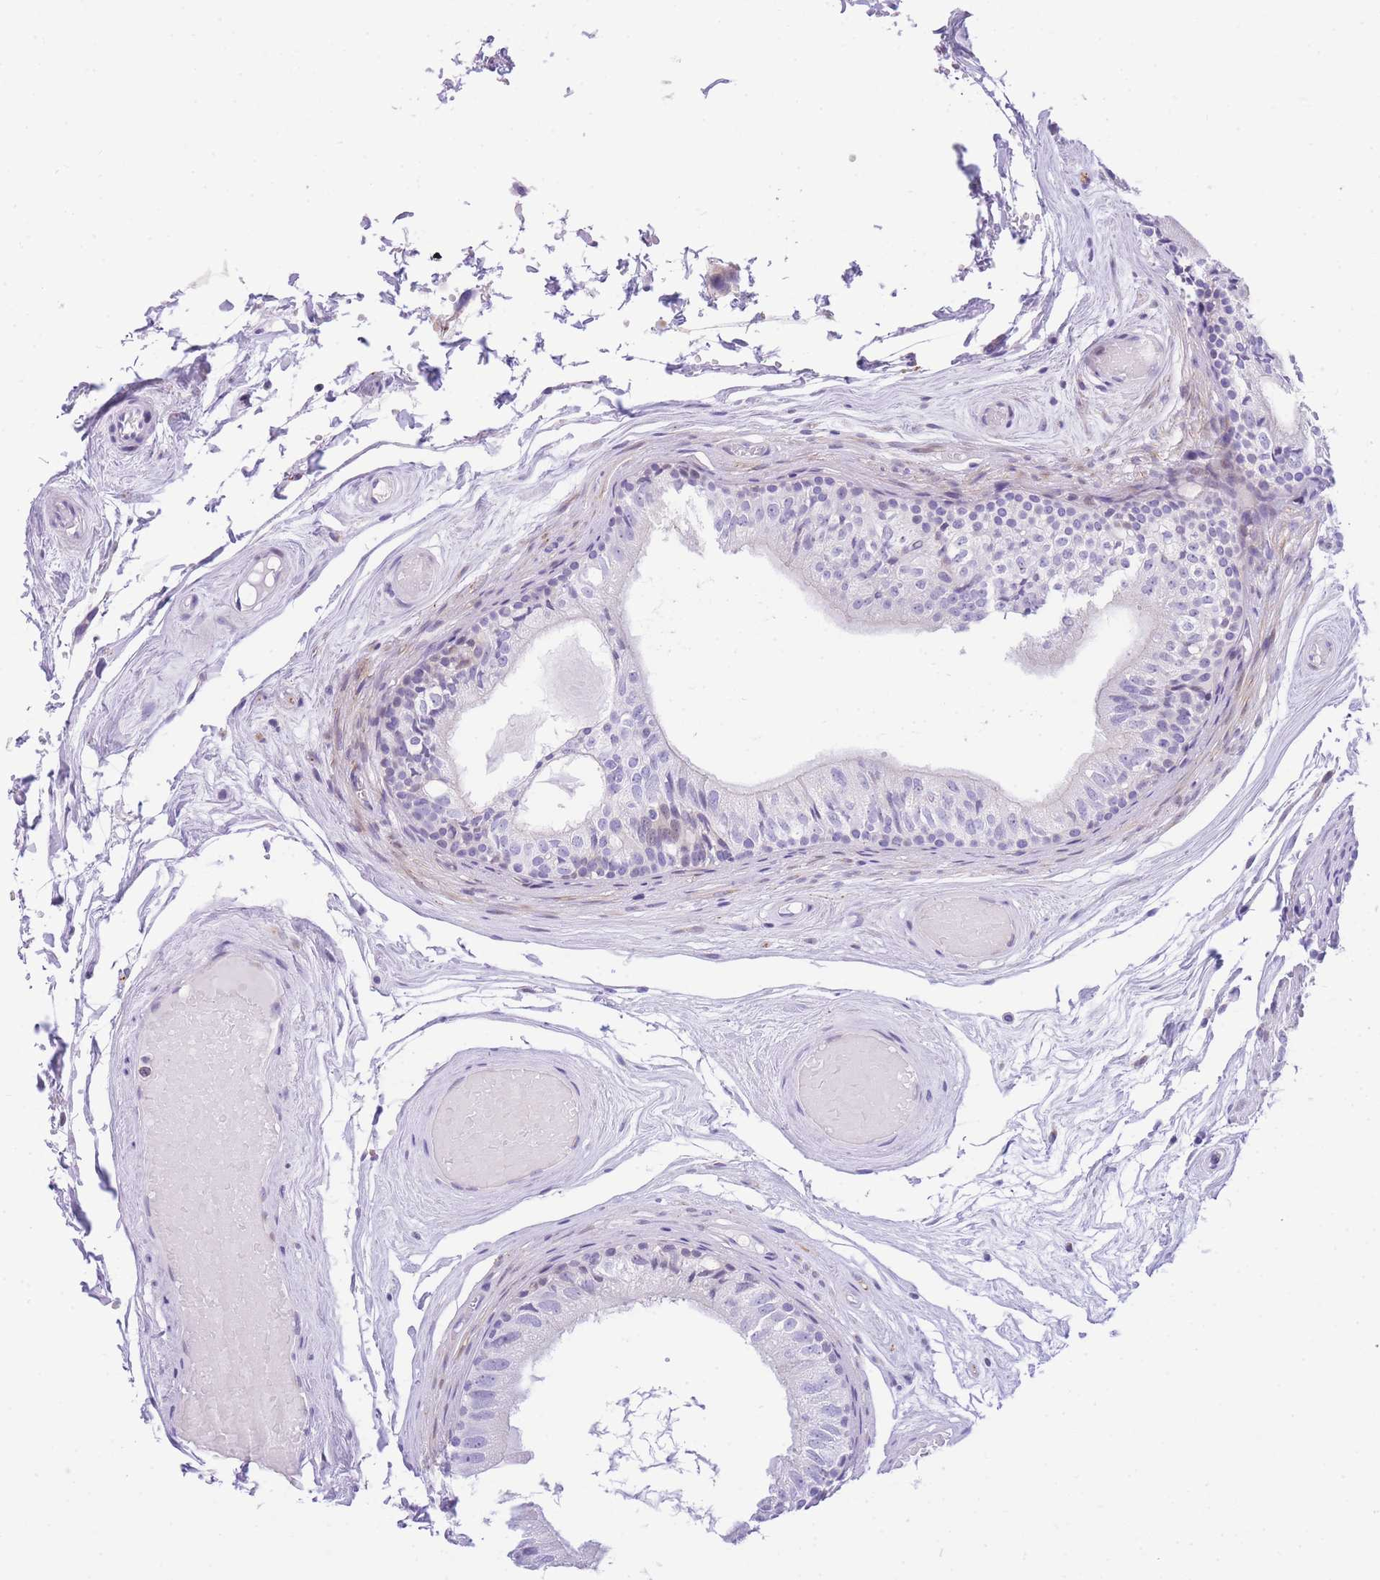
{"staining": {"intensity": "negative", "quantity": "none", "location": "none"}, "tissue": "epididymis", "cell_type": "Glandular cells", "image_type": "normal", "snomed": [{"axis": "morphology", "description": "Normal tissue, NOS"}, {"axis": "topography", "description": "Epididymis"}], "caption": "Histopathology image shows no protein staining in glandular cells of unremarkable epididymis.", "gene": "TIFAB", "patient": {"sex": "male", "age": 79}}